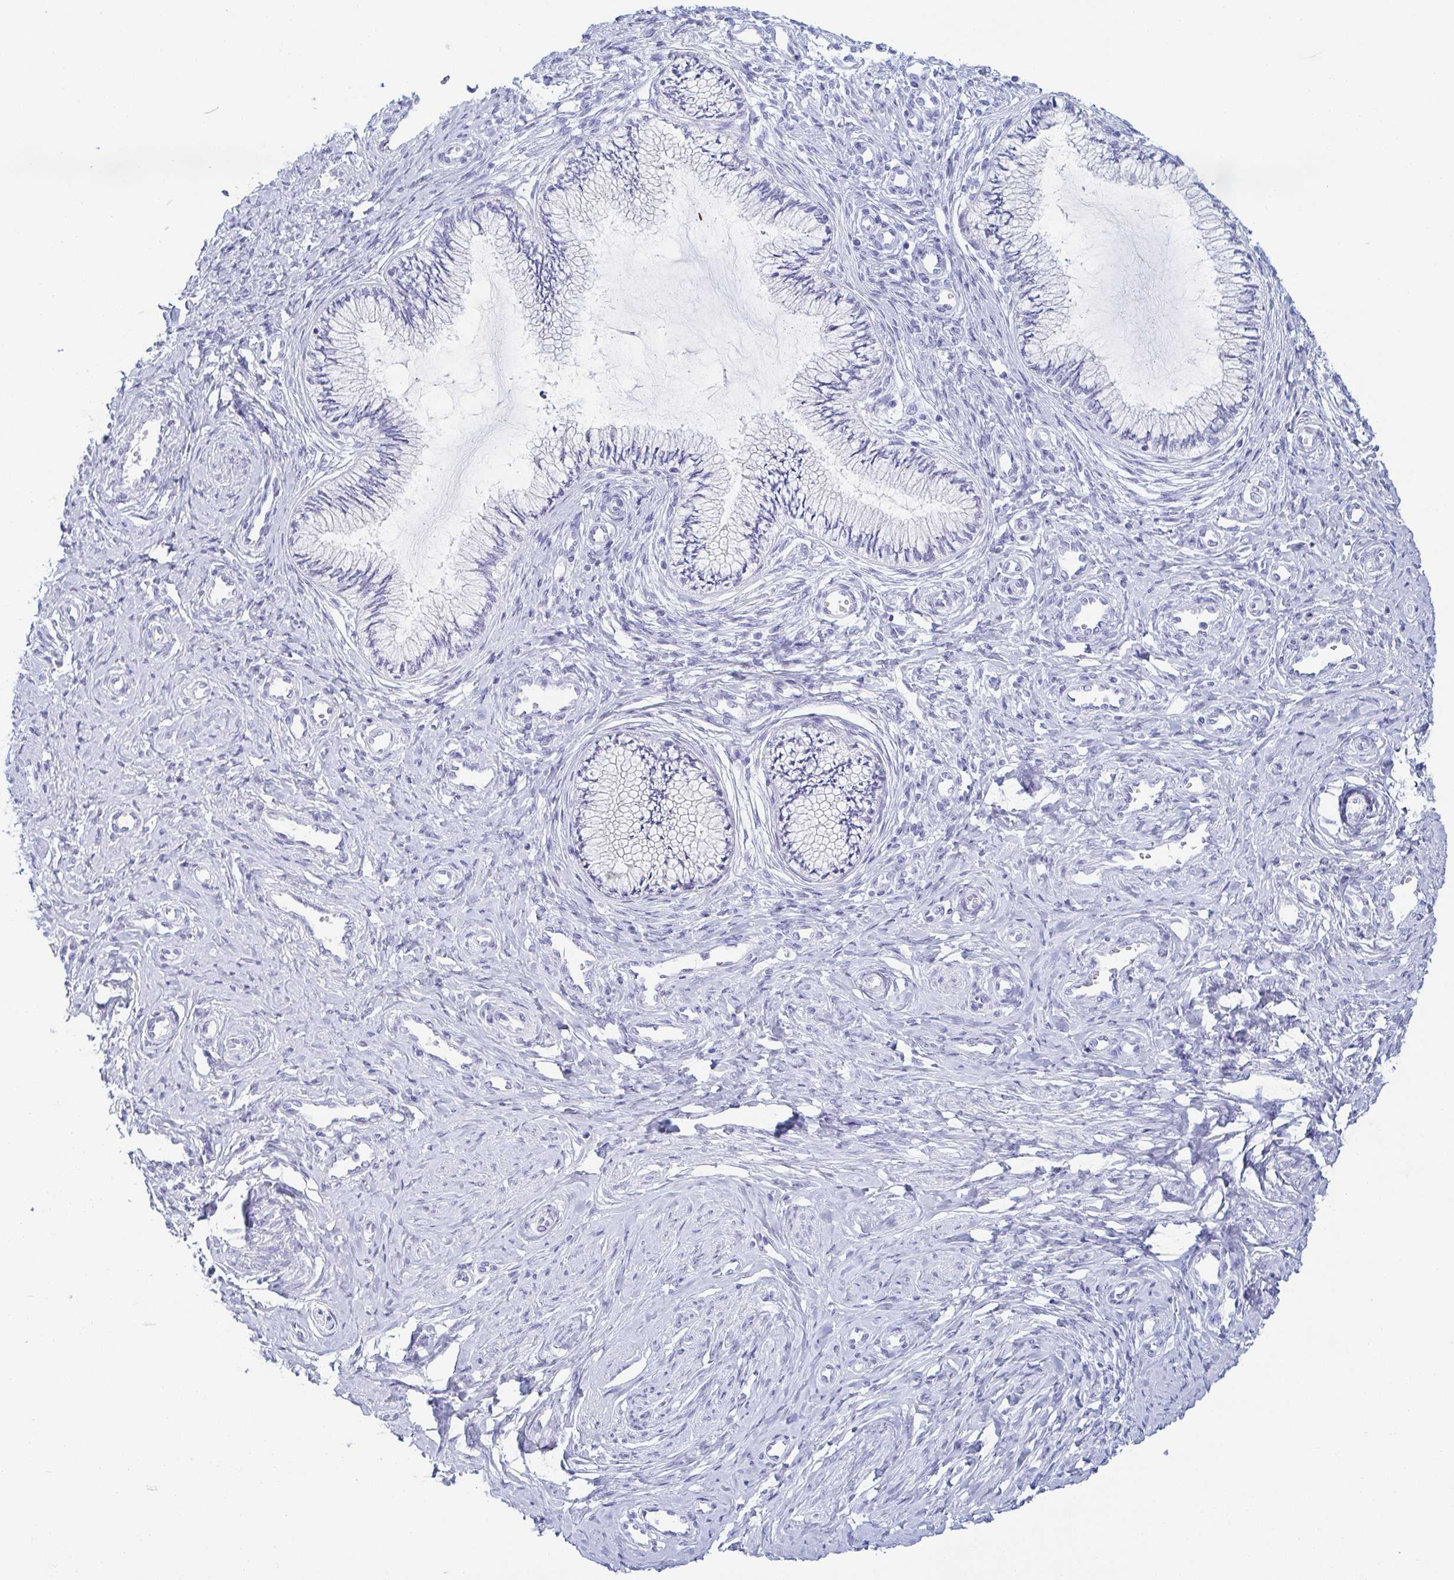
{"staining": {"intensity": "negative", "quantity": "none", "location": "none"}, "tissue": "cervix", "cell_type": "Glandular cells", "image_type": "normal", "snomed": [{"axis": "morphology", "description": "Normal tissue, NOS"}, {"axis": "topography", "description": "Cervix"}], "caption": "A high-resolution micrograph shows IHC staining of unremarkable cervix, which demonstrates no significant positivity in glandular cells.", "gene": "ZG16B", "patient": {"sex": "female", "age": 24}}